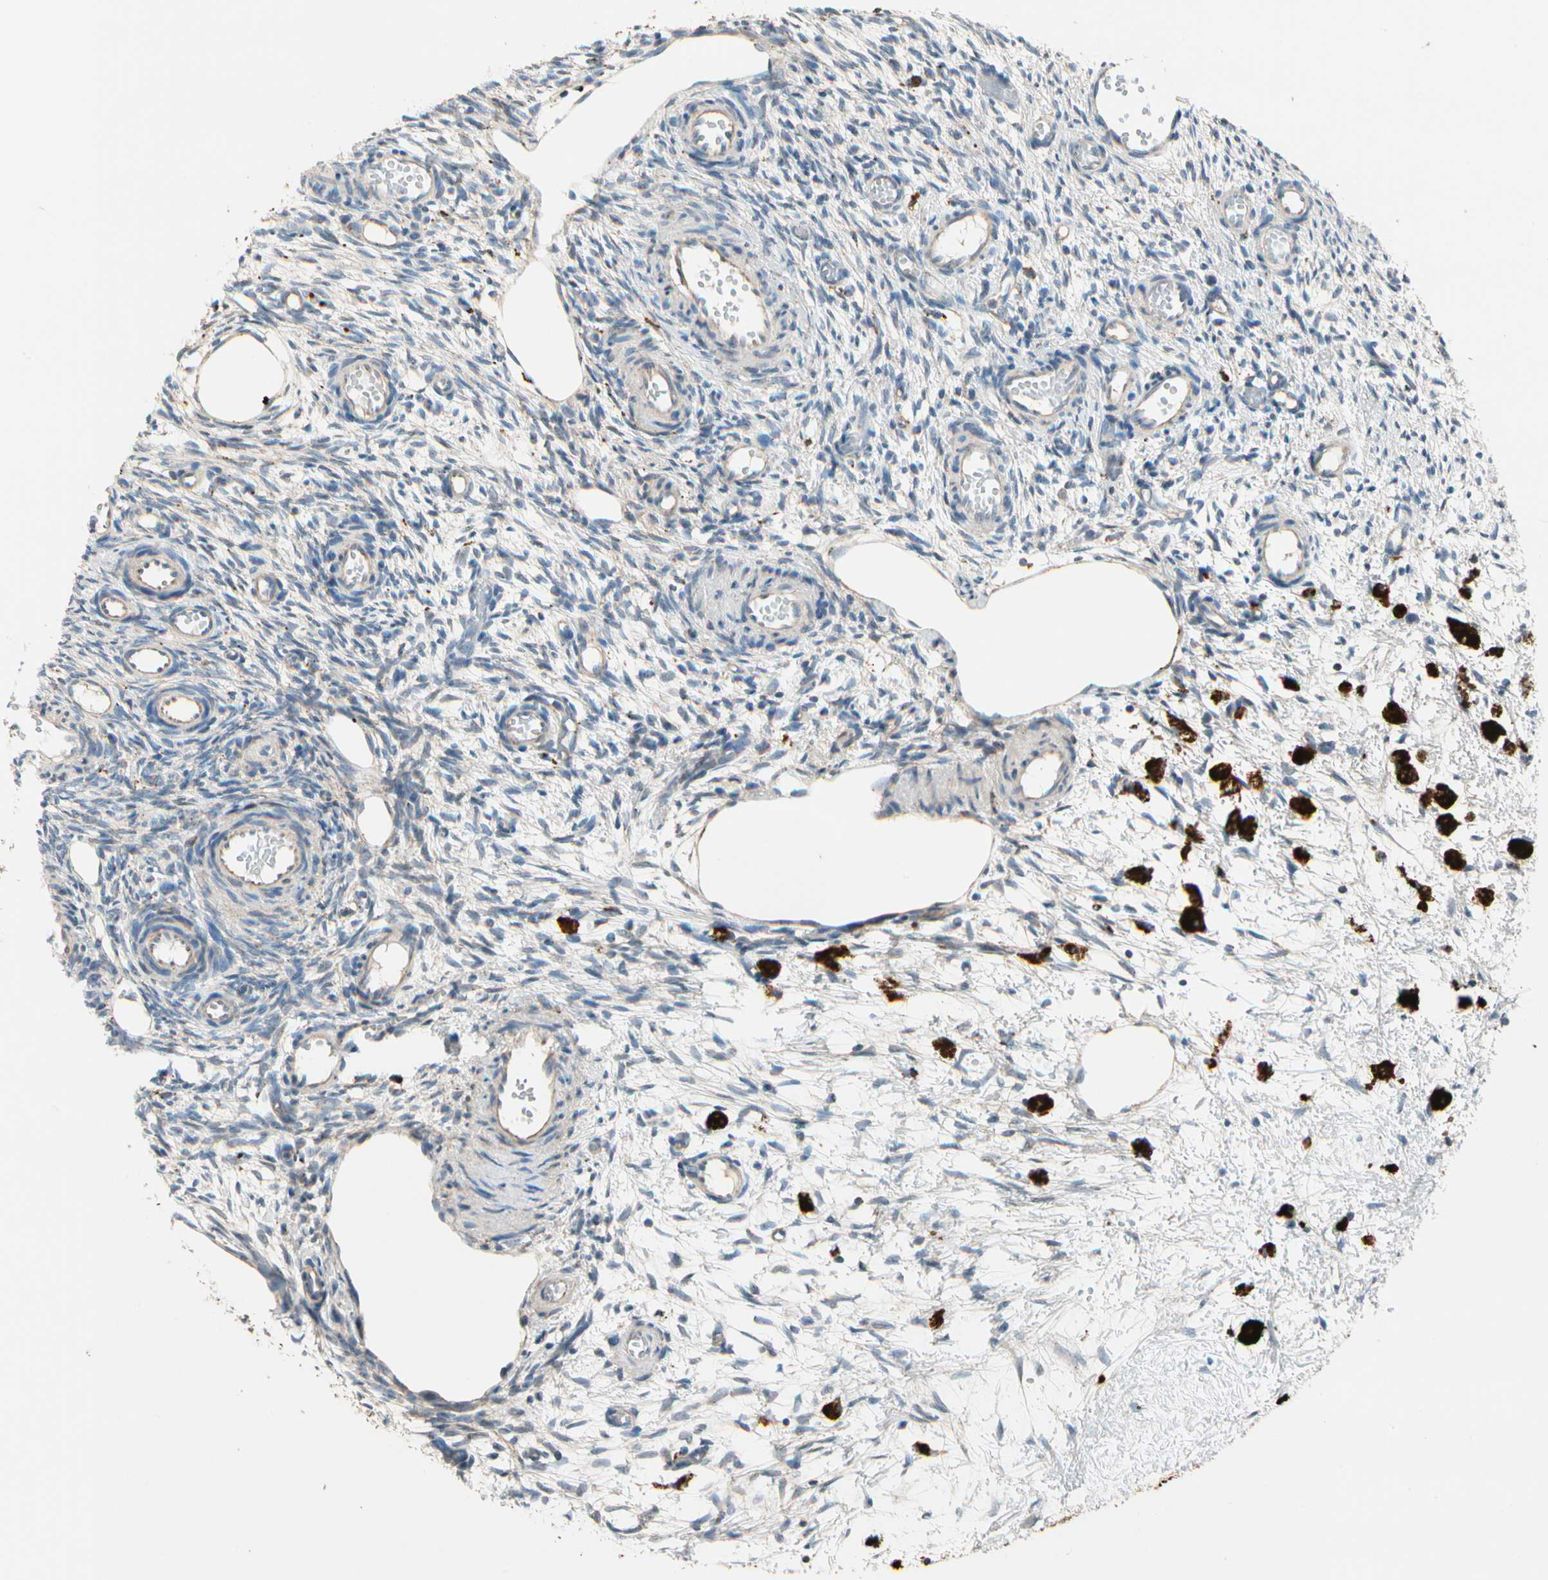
{"staining": {"intensity": "negative", "quantity": "none", "location": "none"}, "tissue": "ovary", "cell_type": "Ovarian stroma cells", "image_type": "normal", "snomed": [{"axis": "morphology", "description": "Normal tissue, NOS"}, {"axis": "topography", "description": "Ovary"}], "caption": "An IHC histopathology image of normal ovary is shown. There is no staining in ovarian stroma cells of ovary. (Brightfield microscopy of DAB (3,3'-diaminobenzidine) immunohistochemistry at high magnification).", "gene": "GM2A", "patient": {"sex": "female", "age": 35}}